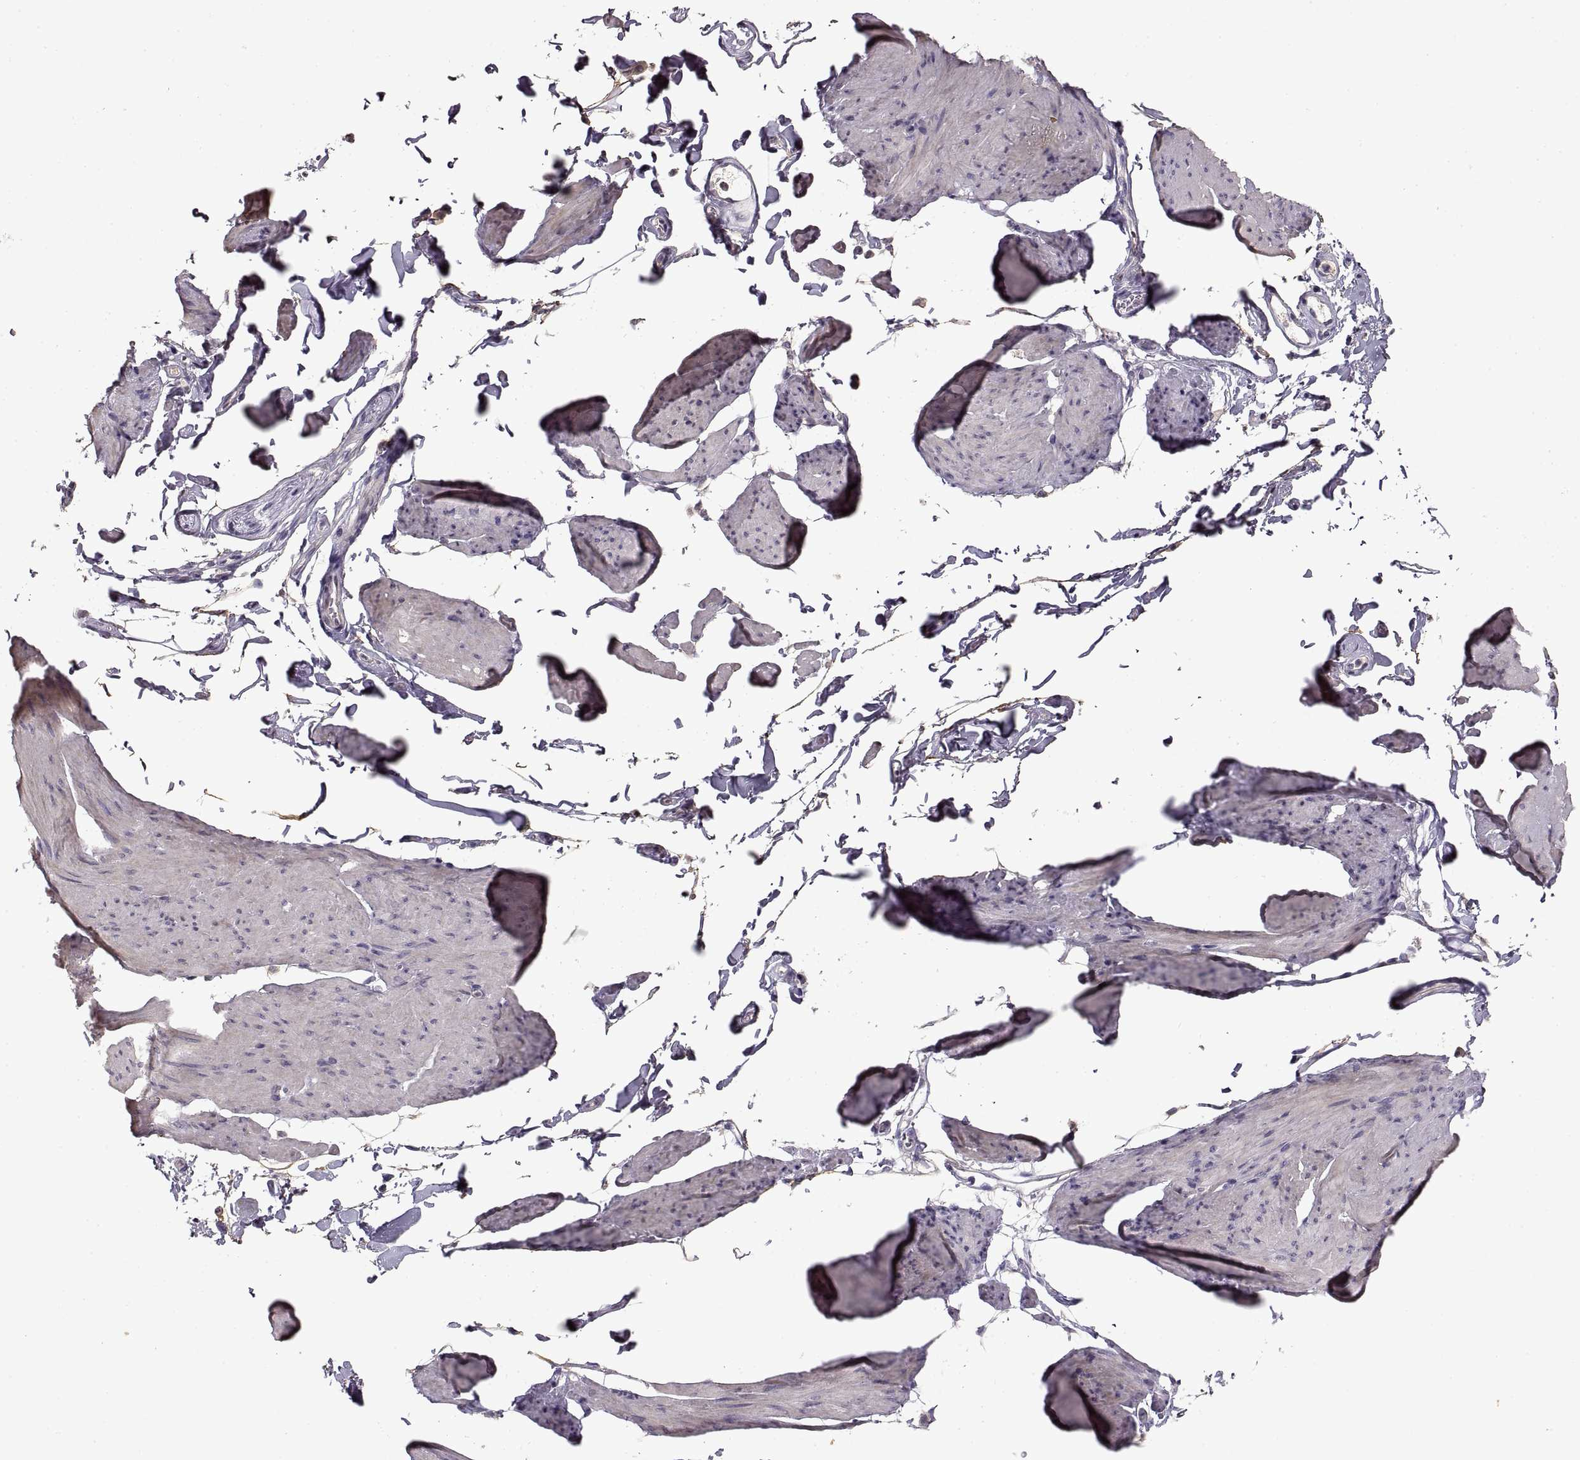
{"staining": {"intensity": "negative", "quantity": "none", "location": "none"}, "tissue": "smooth muscle", "cell_type": "Smooth muscle cells", "image_type": "normal", "snomed": [{"axis": "morphology", "description": "Normal tissue, NOS"}, {"axis": "topography", "description": "Adipose tissue"}, {"axis": "topography", "description": "Smooth muscle"}, {"axis": "topography", "description": "Peripheral nerve tissue"}], "caption": "Immunohistochemistry (IHC) image of unremarkable smooth muscle stained for a protein (brown), which exhibits no expression in smooth muscle cells. (Brightfield microscopy of DAB immunohistochemistry at high magnification).", "gene": "ADAM11", "patient": {"sex": "male", "age": 83}}